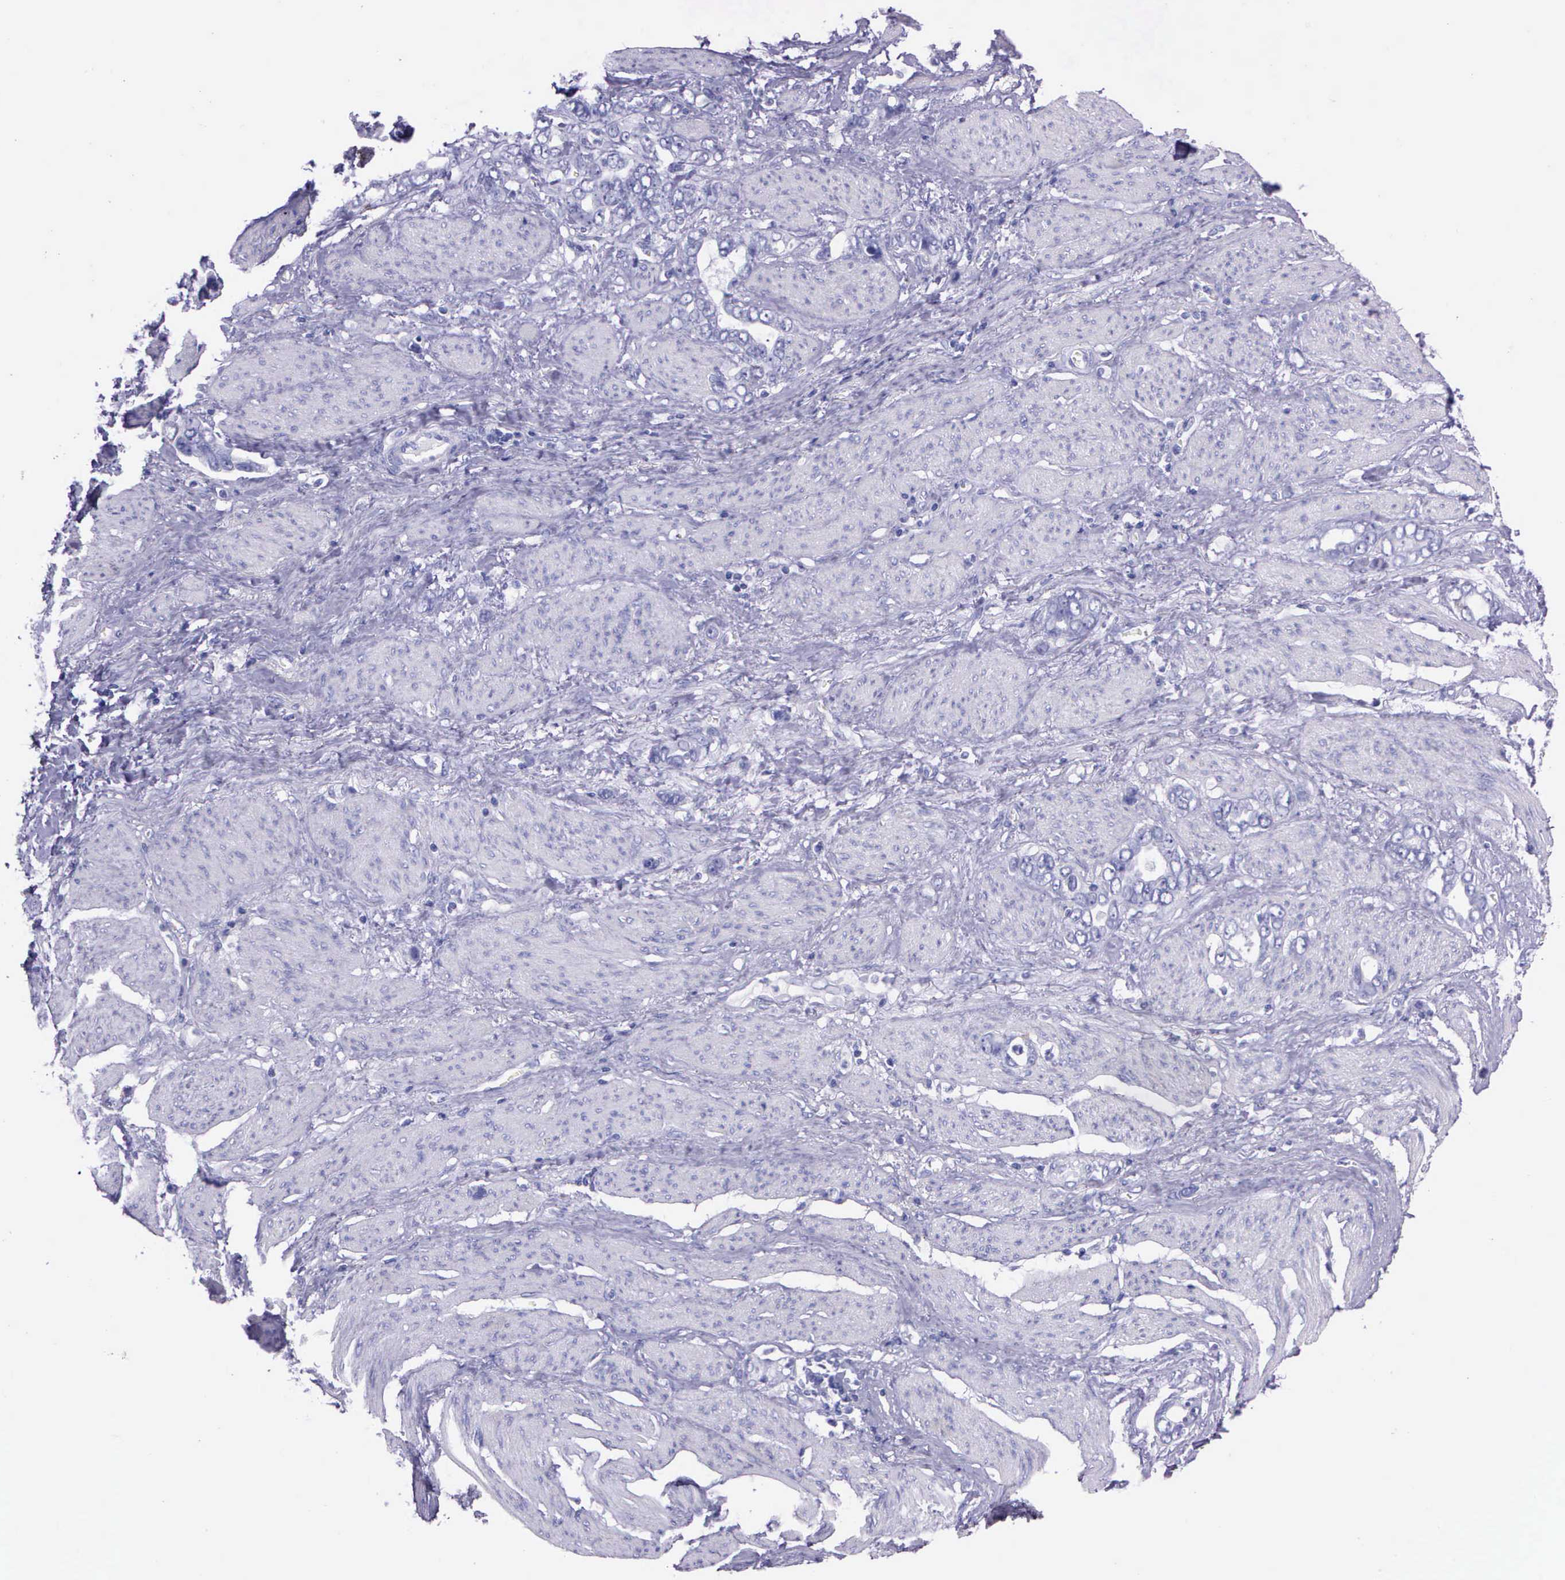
{"staining": {"intensity": "negative", "quantity": "none", "location": "none"}, "tissue": "stomach cancer", "cell_type": "Tumor cells", "image_type": "cancer", "snomed": [{"axis": "morphology", "description": "Adenocarcinoma, NOS"}, {"axis": "topography", "description": "Stomach"}], "caption": "Protein analysis of stomach cancer (adenocarcinoma) shows no significant positivity in tumor cells. Nuclei are stained in blue.", "gene": "CCNB1", "patient": {"sex": "male", "age": 78}}